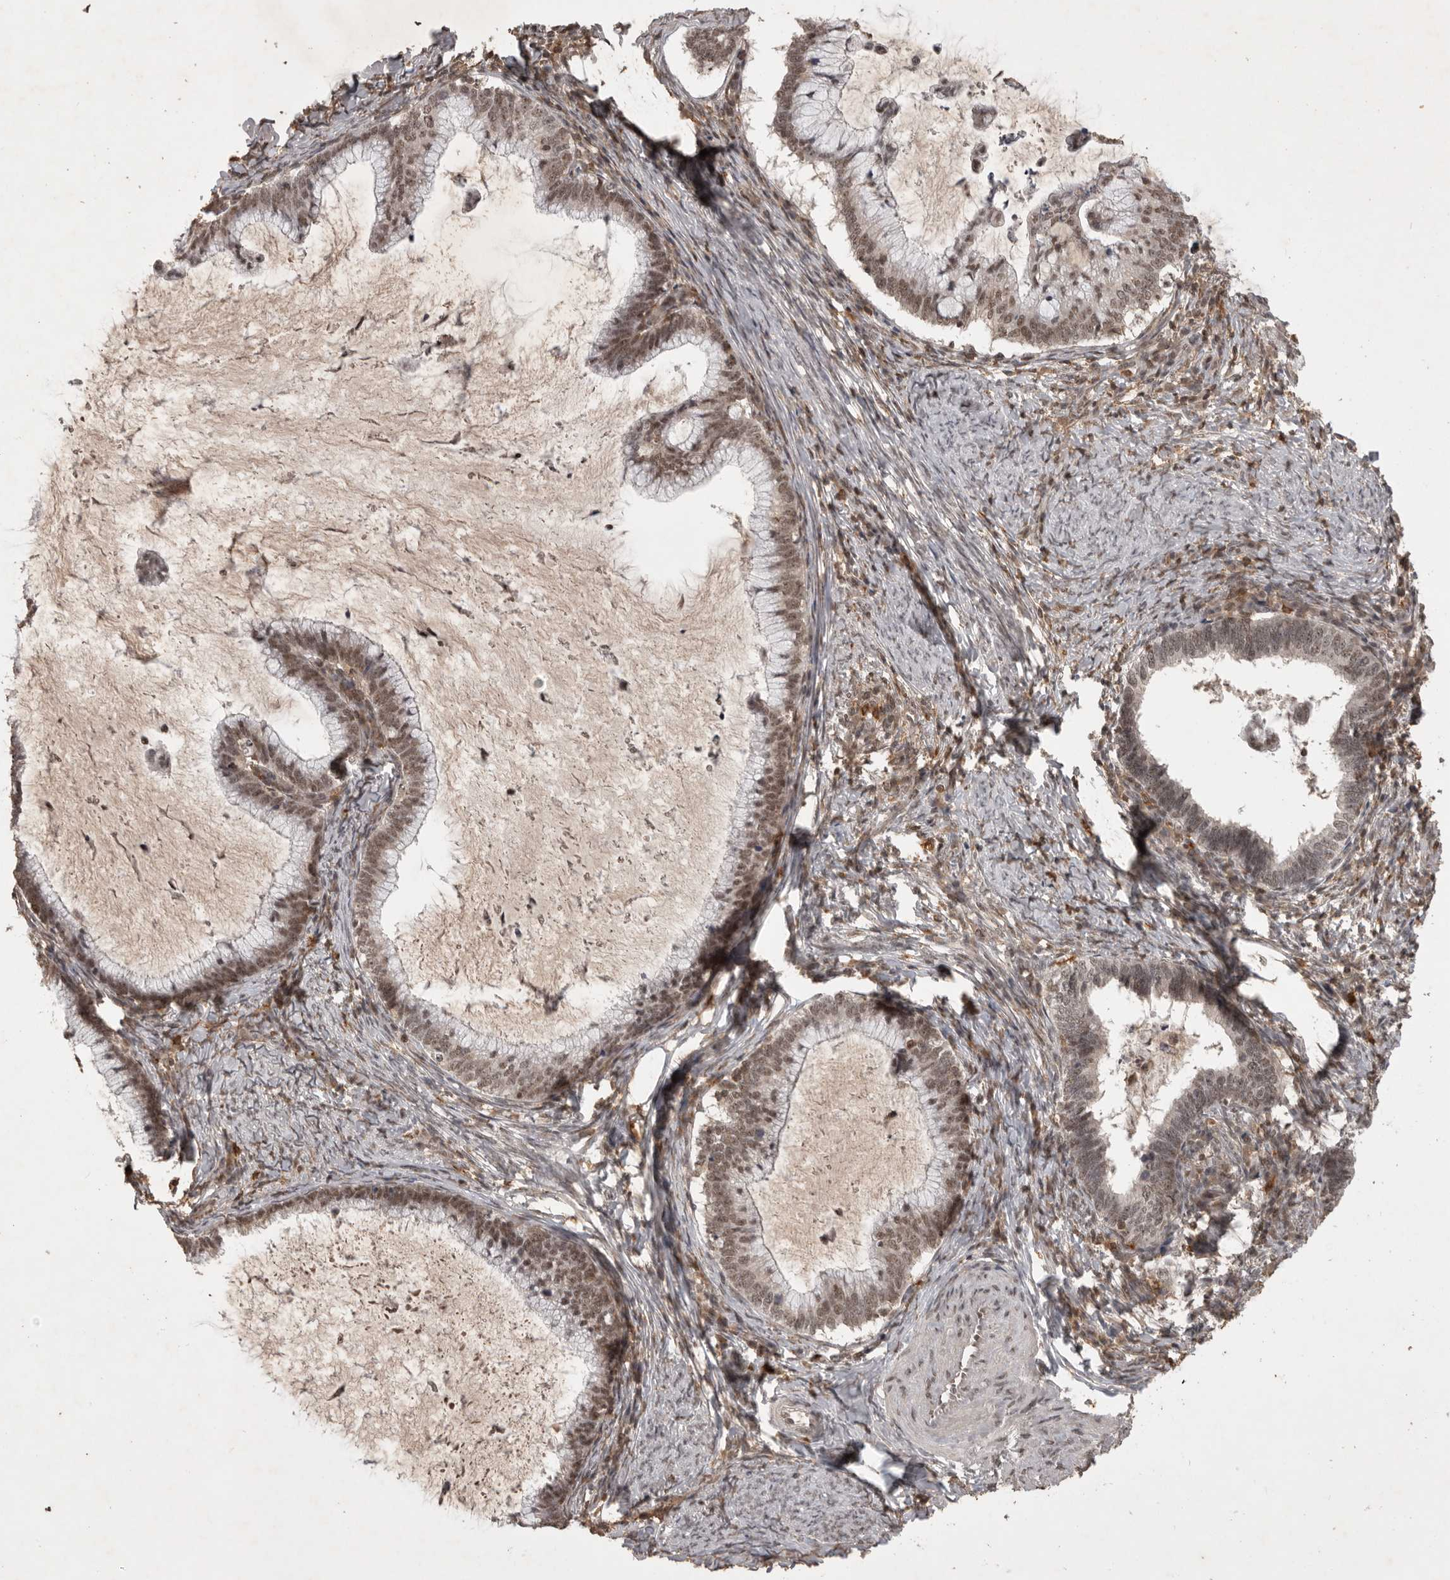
{"staining": {"intensity": "weak", "quantity": ">75%", "location": "nuclear"}, "tissue": "cervical cancer", "cell_type": "Tumor cells", "image_type": "cancer", "snomed": [{"axis": "morphology", "description": "Adenocarcinoma, NOS"}, {"axis": "topography", "description": "Cervix"}], "caption": "This is a photomicrograph of immunohistochemistry staining of cervical cancer, which shows weak positivity in the nuclear of tumor cells.", "gene": "CBLL1", "patient": {"sex": "female", "age": 36}}